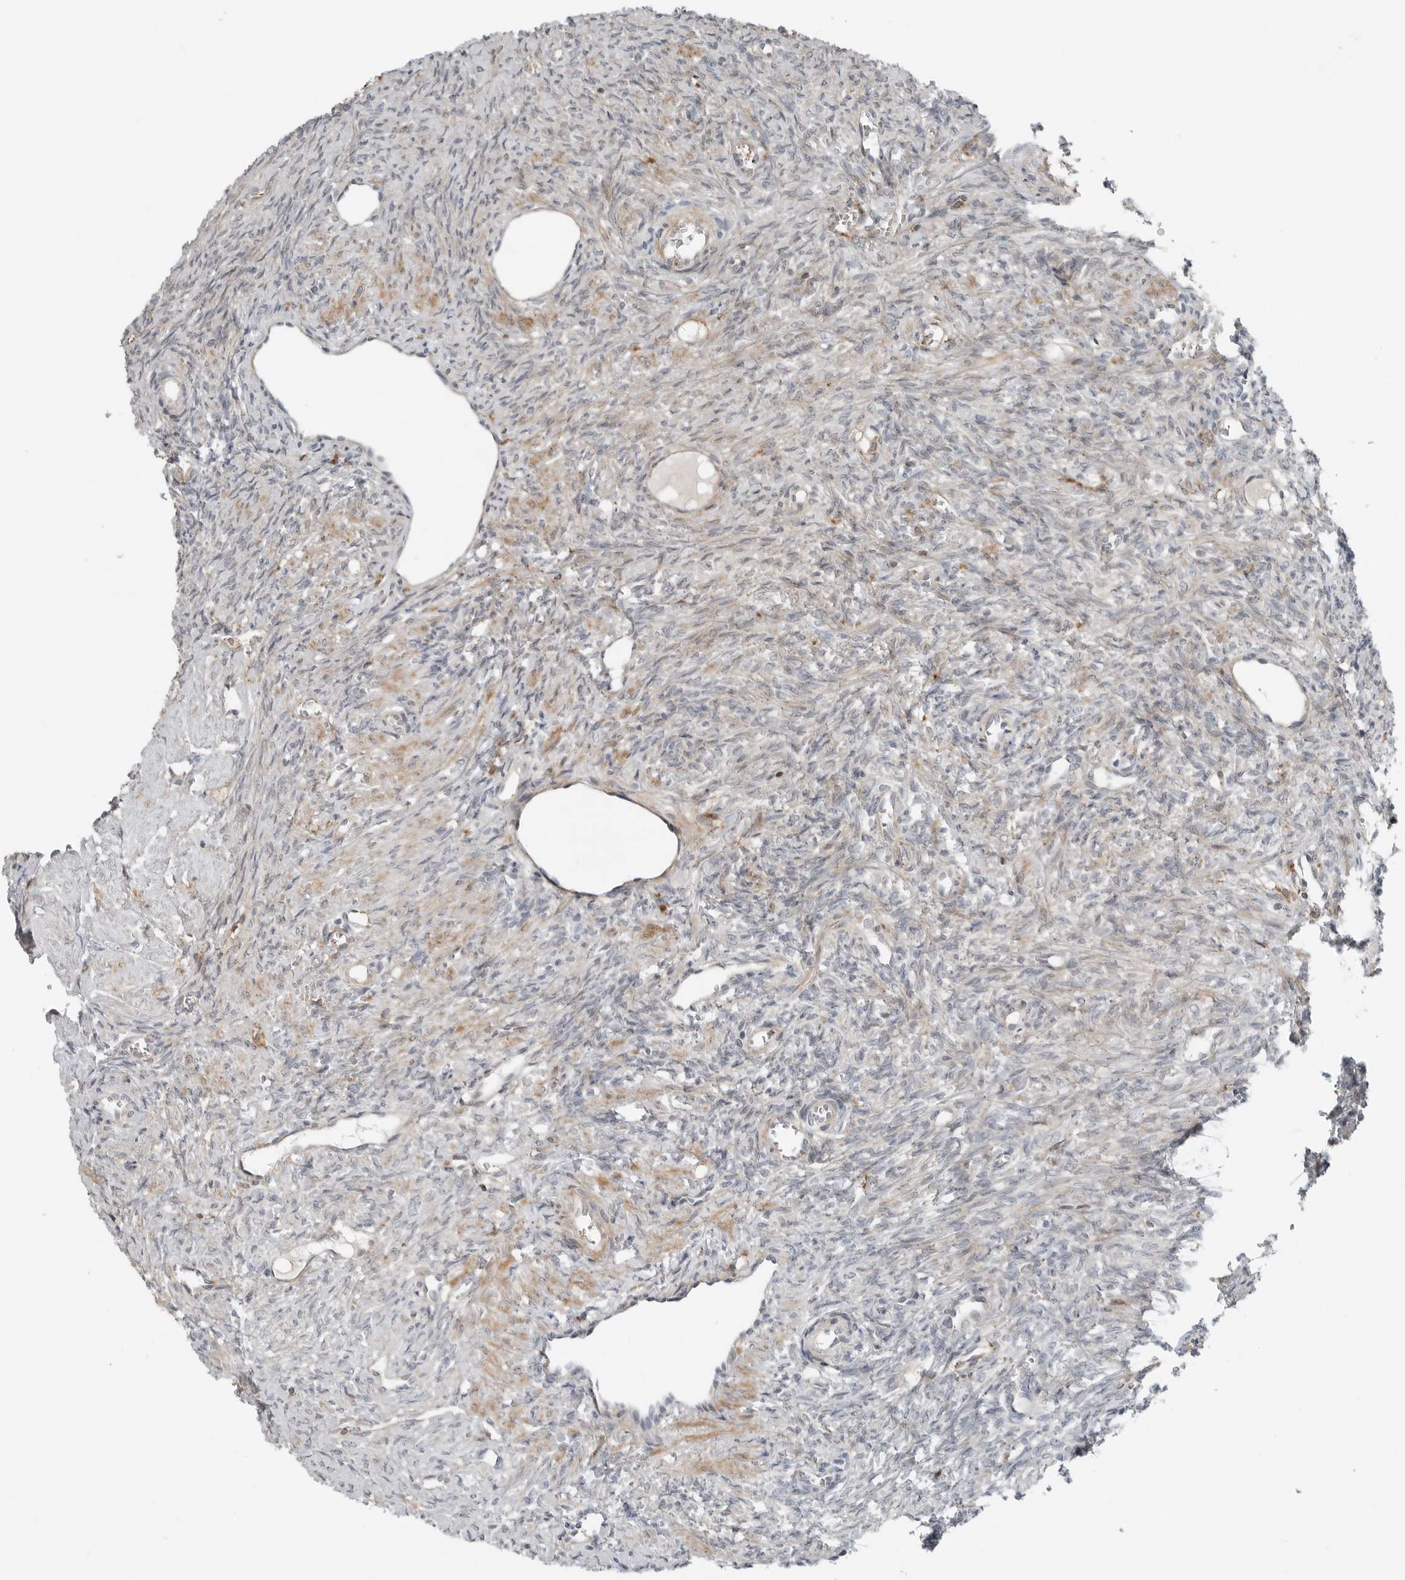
{"staining": {"intensity": "negative", "quantity": "none", "location": "none"}, "tissue": "ovary", "cell_type": "Ovarian stroma cells", "image_type": "normal", "snomed": [{"axis": "morphology", "description": "Normal tissue, NOS"}, {"axis": "topography", "description": "Ovary"}], "caption": "This is an immunohistochemistry micrograph of benign human ovary. There is no expression in ovarian stroma cells.", "gene": "LEFTY2", "patient": {"sex": "female", "age": 41}}